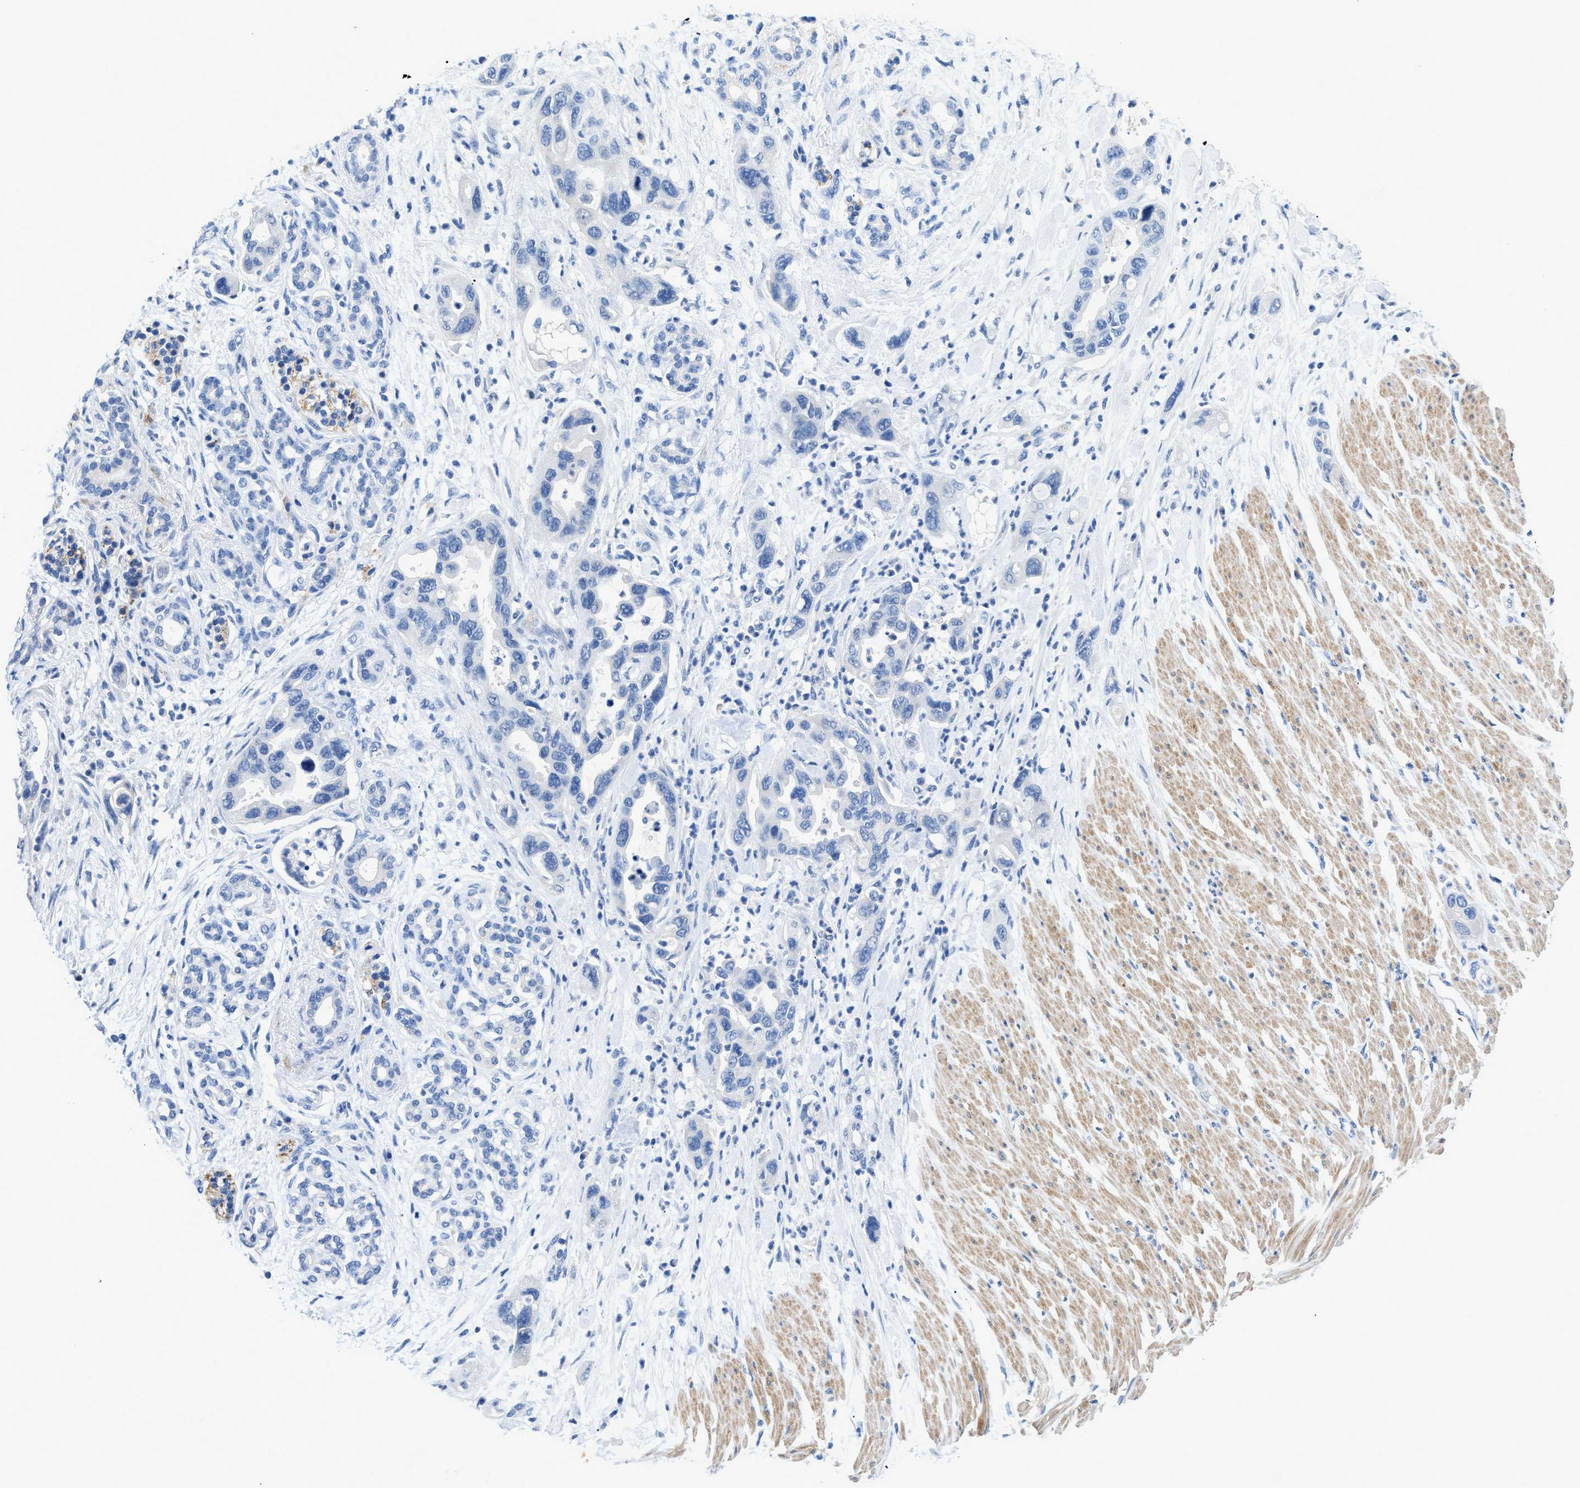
{"staining": {"intensity": "negative", "quantity": "none", "location": "none"}, "tissue": "pancreatic cancer", "cell_type": "Tumor cells", "image_type": "cancer", "snomed": [{"axis": "morphology", "description": "Normal tissue, NOS"}, {"axis": "morphology", "description": "Adenocarcinoma, NOS"}, {"axis": "topography", "description": "Pancreas"}], "caption": "The immunohistochemistry (IHC) micrograph has no significant staining in tumor cells of pancreatic cancer (adenocarcinoma) tissue.", "gene": "SLC10A6", "patient": {"sex": "female", "age": 71}}